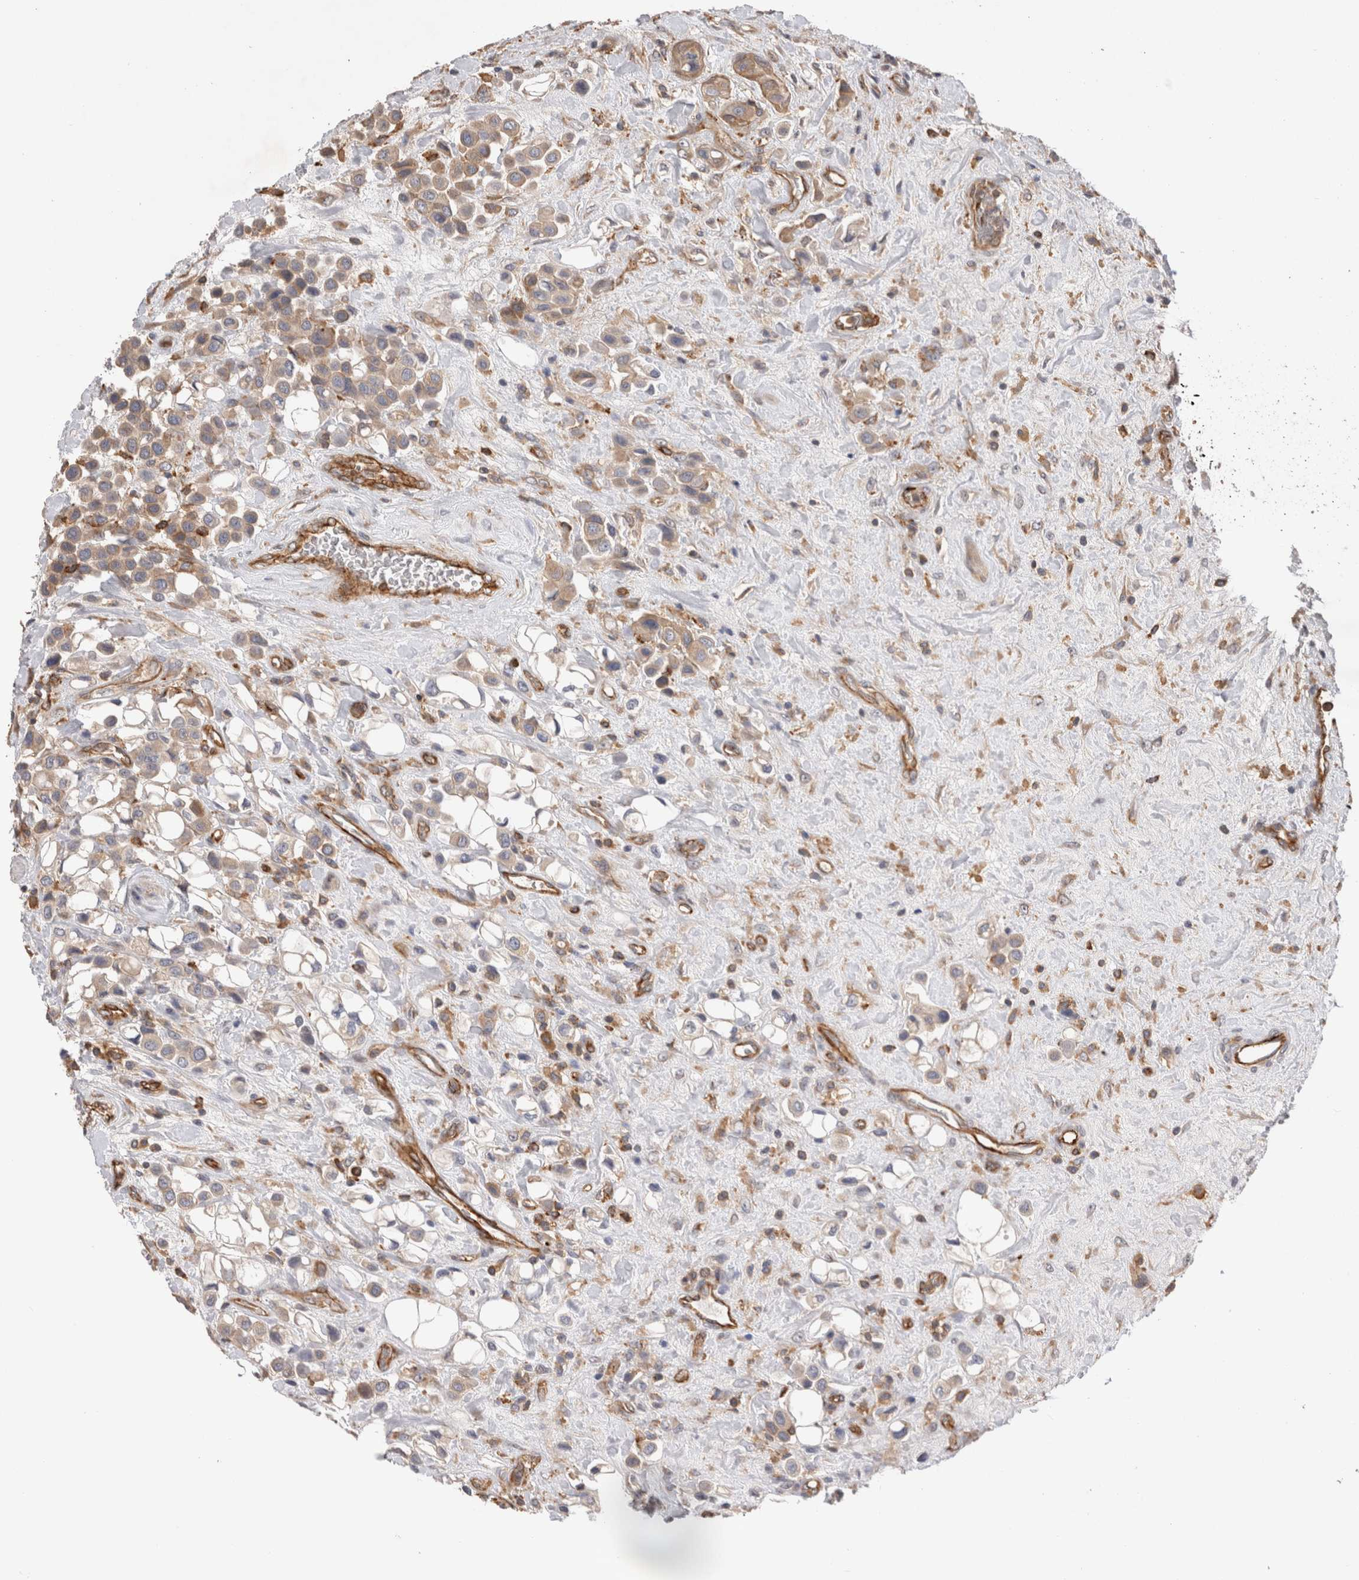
{"staining": {"intensity": "weak", "quantity": ">75%", "location": "cytoplasmic/membranous"}, "tissue": "urothelial cancer", "cell_type": "Tumor cells", "image_type": "cancer", "snomed": [{"axis": "morphology", "description": "Urothelial carcinoma, High grade"}, {"axis": "topography", "description": "Urinary bladder"}], "caption": "The histopathology image demonstrates immunohistochemical staining of urothelial cancer. There is weak cytoplasmic/membranous expression is present in approximately >75% of tumor cells.", "gene": "BNIP2", "patient": {"sex": "male", "age": 50}}